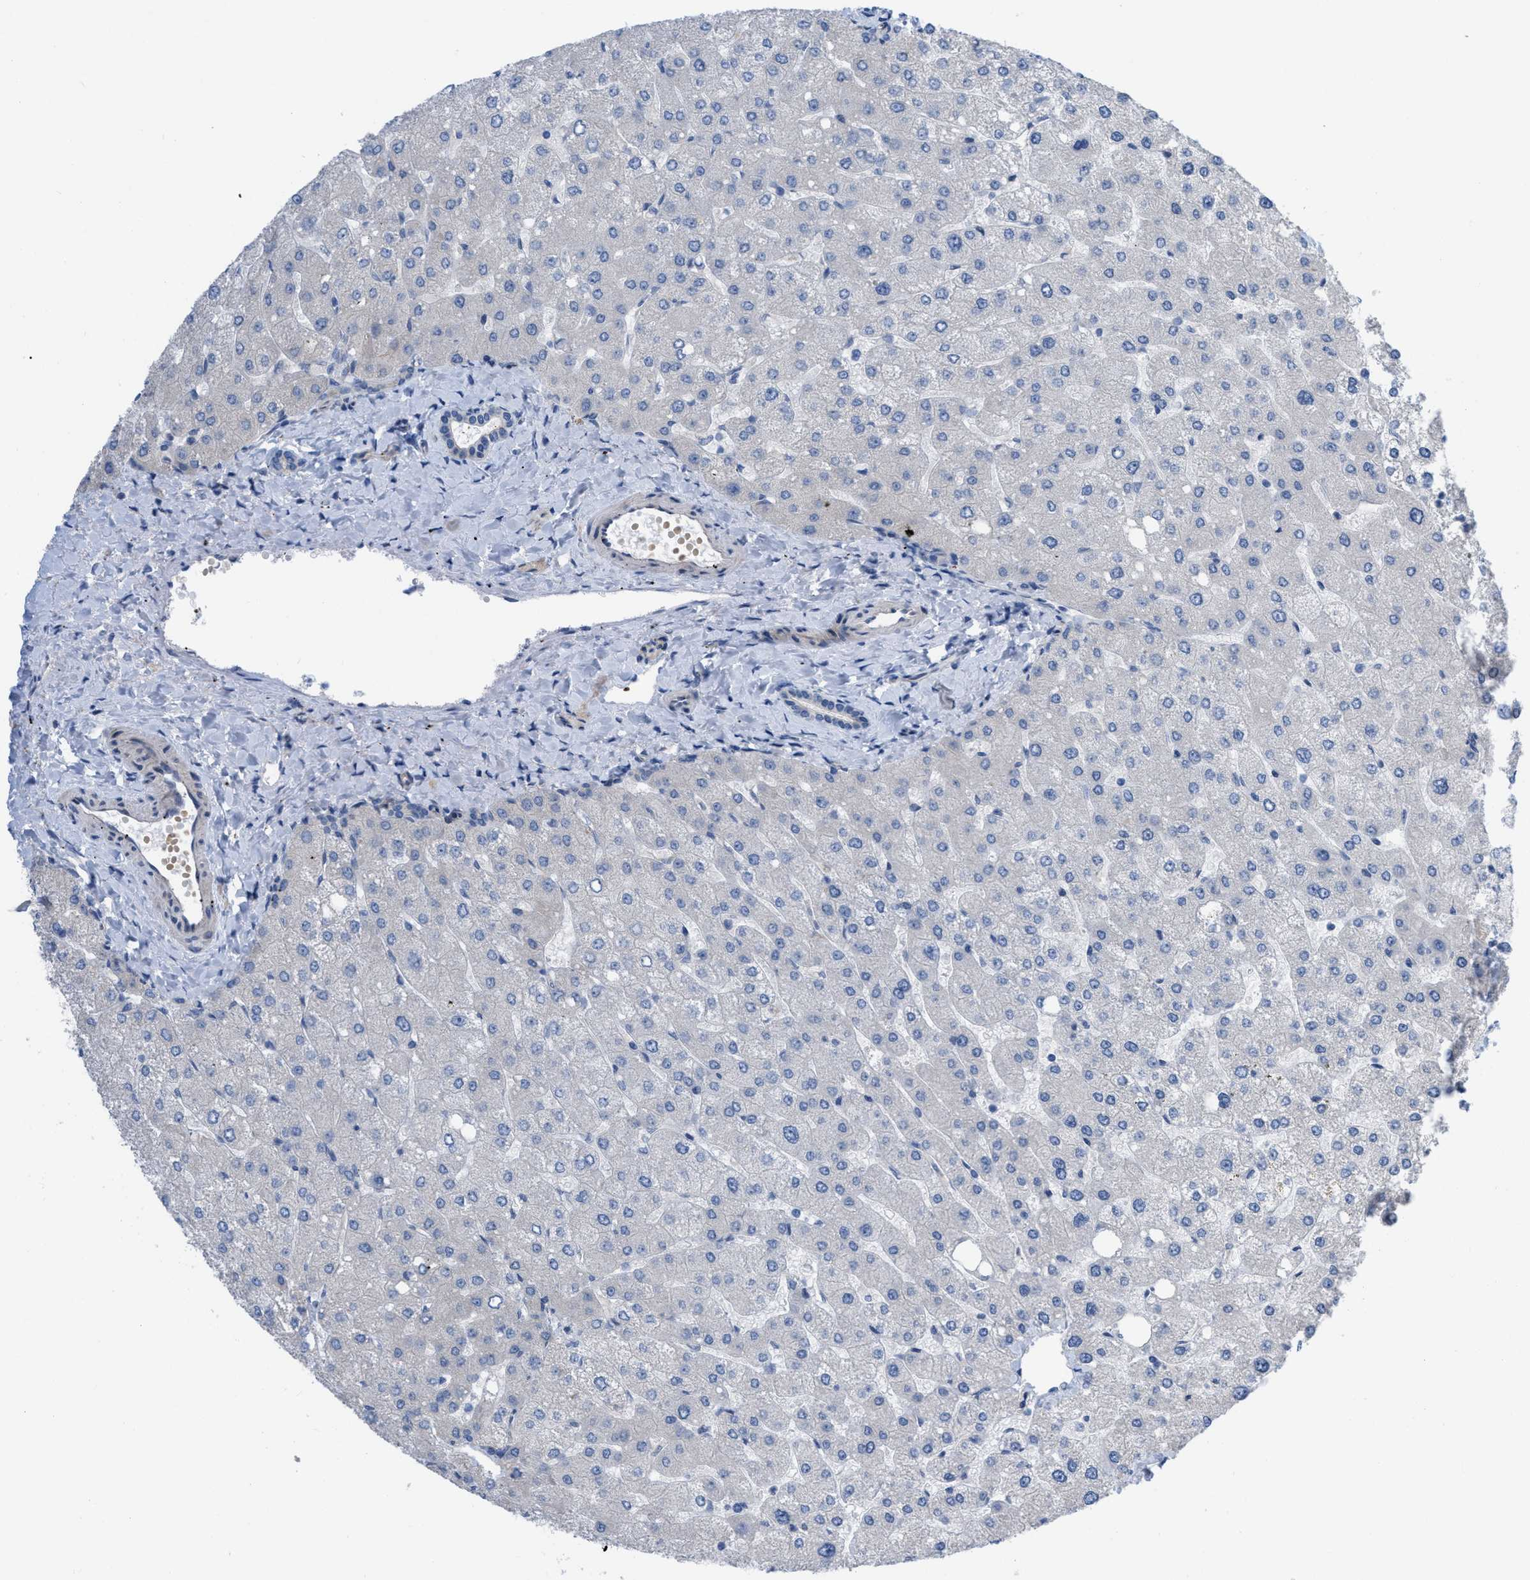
{"staining": {"intensity": "negative", "quantity": "none", "location": "none"}, "tissue": "liver", "cell_type": "Cholangiocytes", "image_type": "normal", "snomed": [{"axis": "morphology", "description": "Normal tissue, NOS"}, {"axis": "topography", "description": "Liver"}], "caption": "A high-resolution histopathology image shows IHC staining of normal liver, which exhibits no significant expression in cholangiocytes. (DAB (3,3'-diaminobenzidine) immunohistochemistry (IHC) with hematoxylin counter stain).", "gene": "NDEL1", "patient": {"sex": "male", "age": 55}}